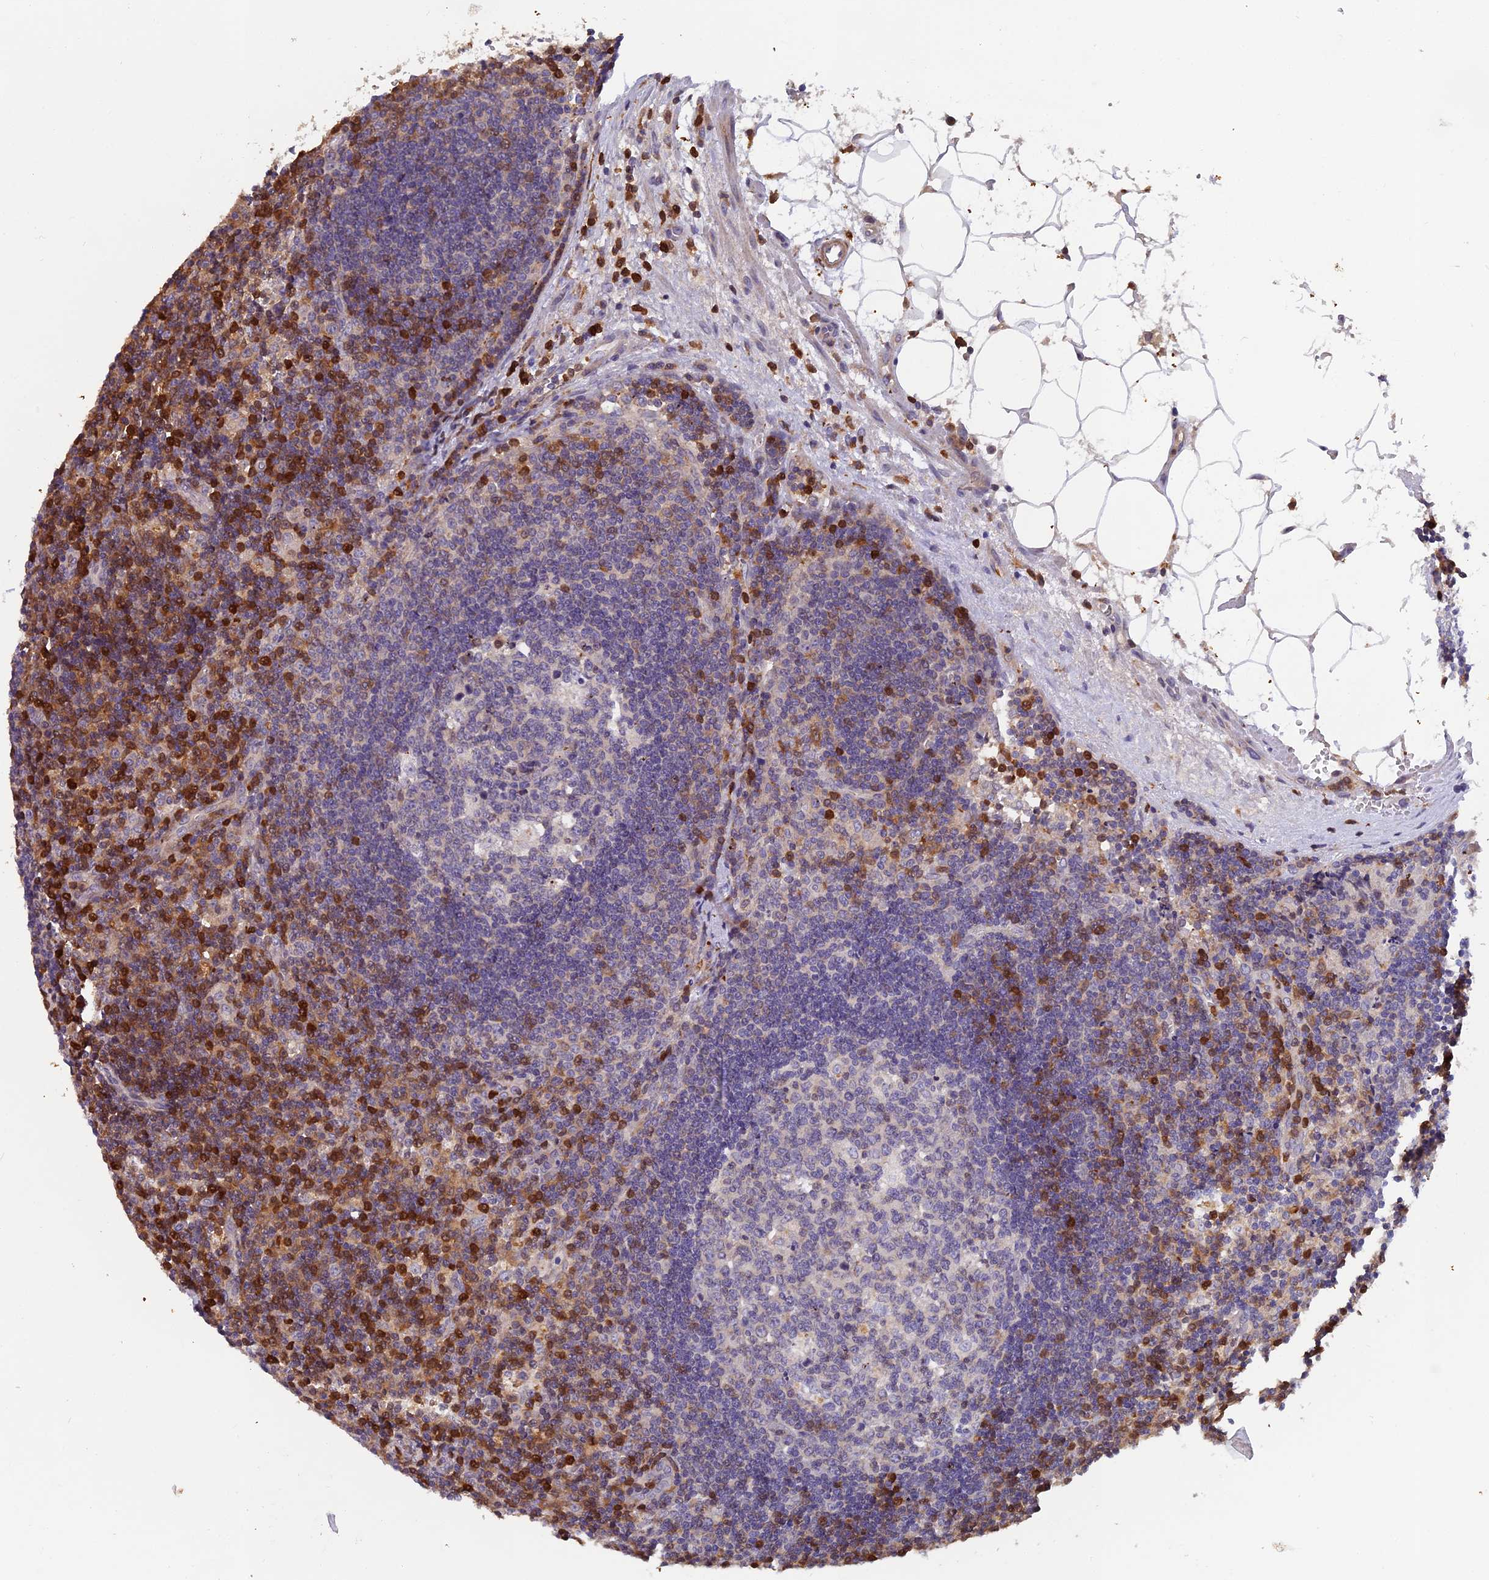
{"staining": {"intensity": "negative", "quantity": "none", "location": "none"}, "tissue": "lymph node", "cell_type": "Germinal center cells", "image_type": "normal", "snomed": [{"axis": "morphology", "description": "Normal tissue, NOS"}, {"axis": "topography", "description": "Lymph node"}], "caption": "High magnification brightfield microscopy of unremarkable lymph node stained with DAB (brown) and counterstained with hematoxylin (blue): germinal center cells show no significant positivity.", "gene": "GALK2", "patient": {"sex": "male", "age": 58}}